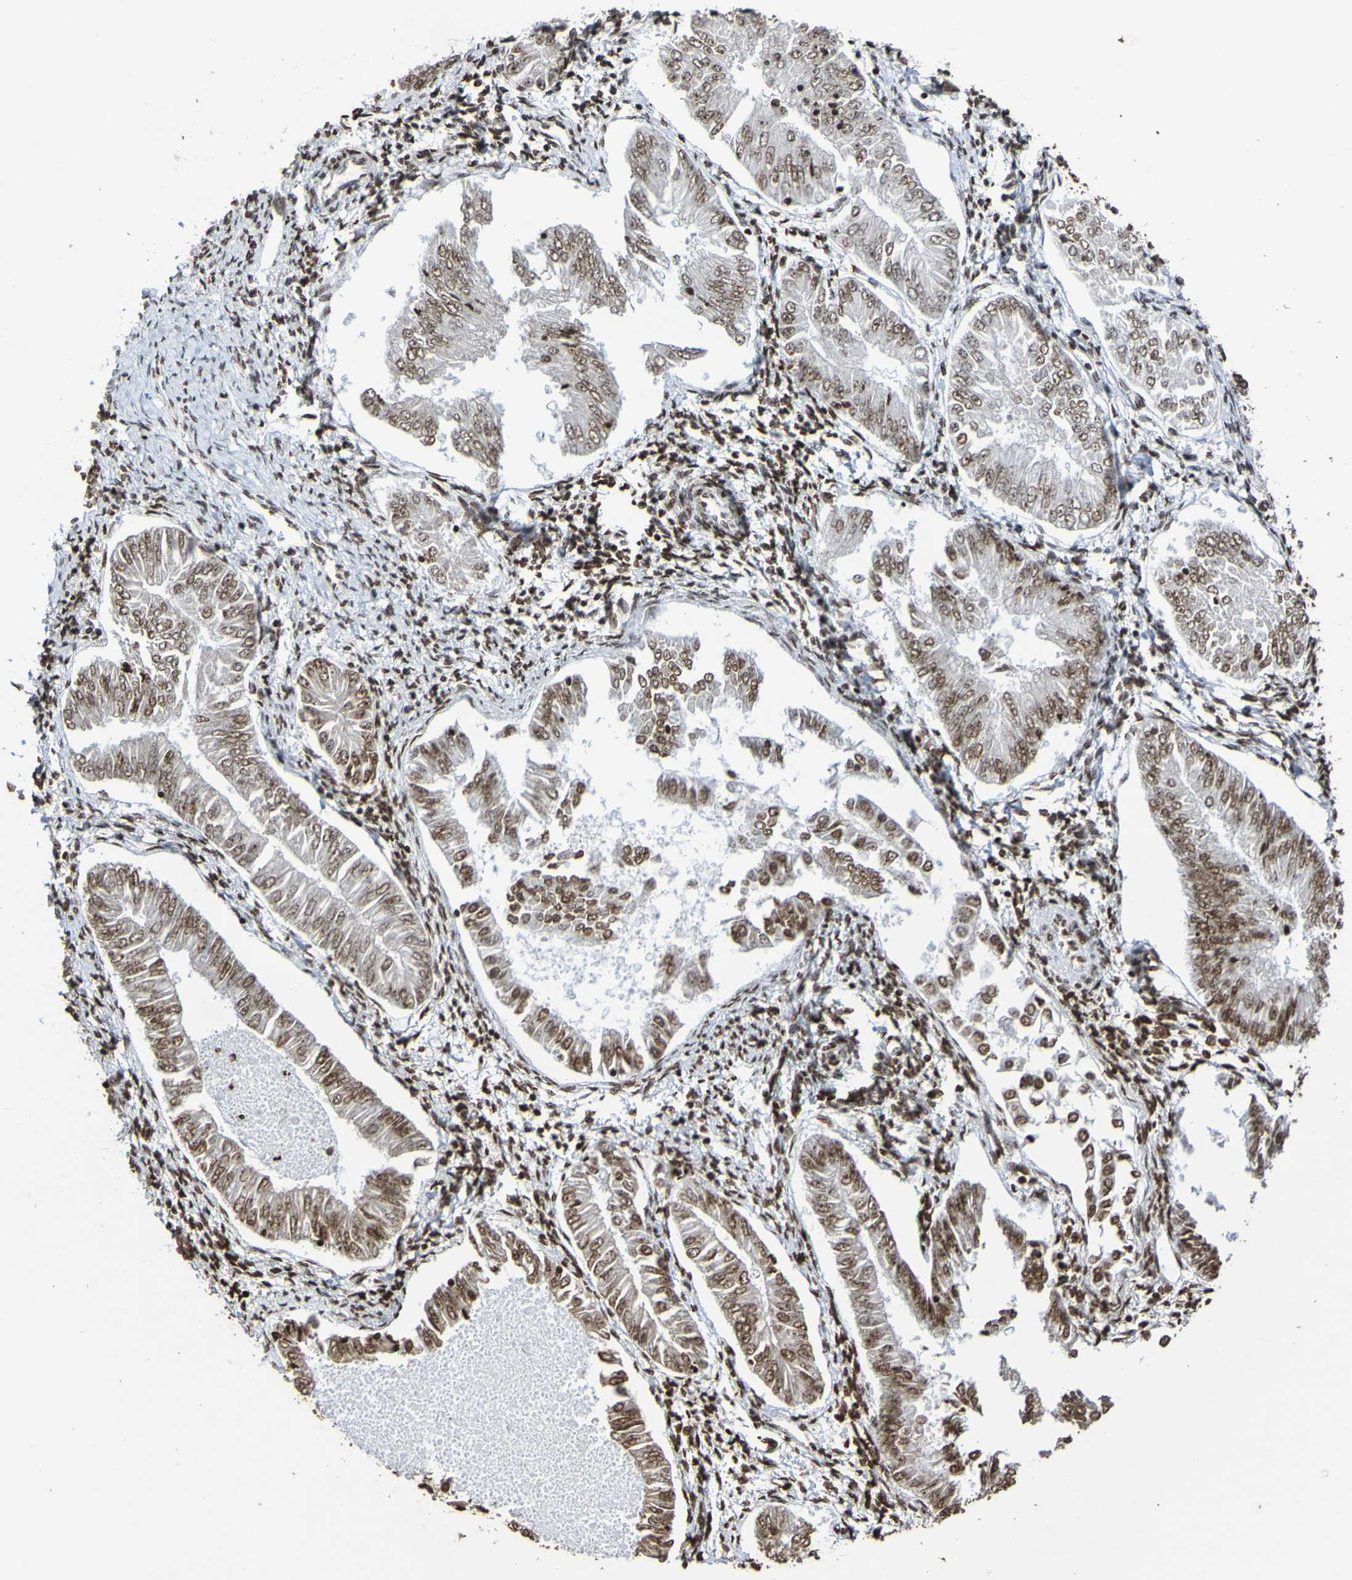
{"staining": {"intensity": "moderate", "quantity": ">75%", "location": "nuclear"}, "tissue": "endometrial cancer", "cell_type": "Tumor cells", "image_type": "cancer", "snomed": [{"axis": "morphology", "description": "Adenocarcinoma, NOS"}, {"axis": "topography", "description": "Endometrium"}], "caption": "Protein staining by IHC reveals moderate nuclear positivity in approximately >75% of tumor cells in adenocarcinoma (endometrial).", "gene": "GFI1", "patient": {"sex": "female", "age": 53}}